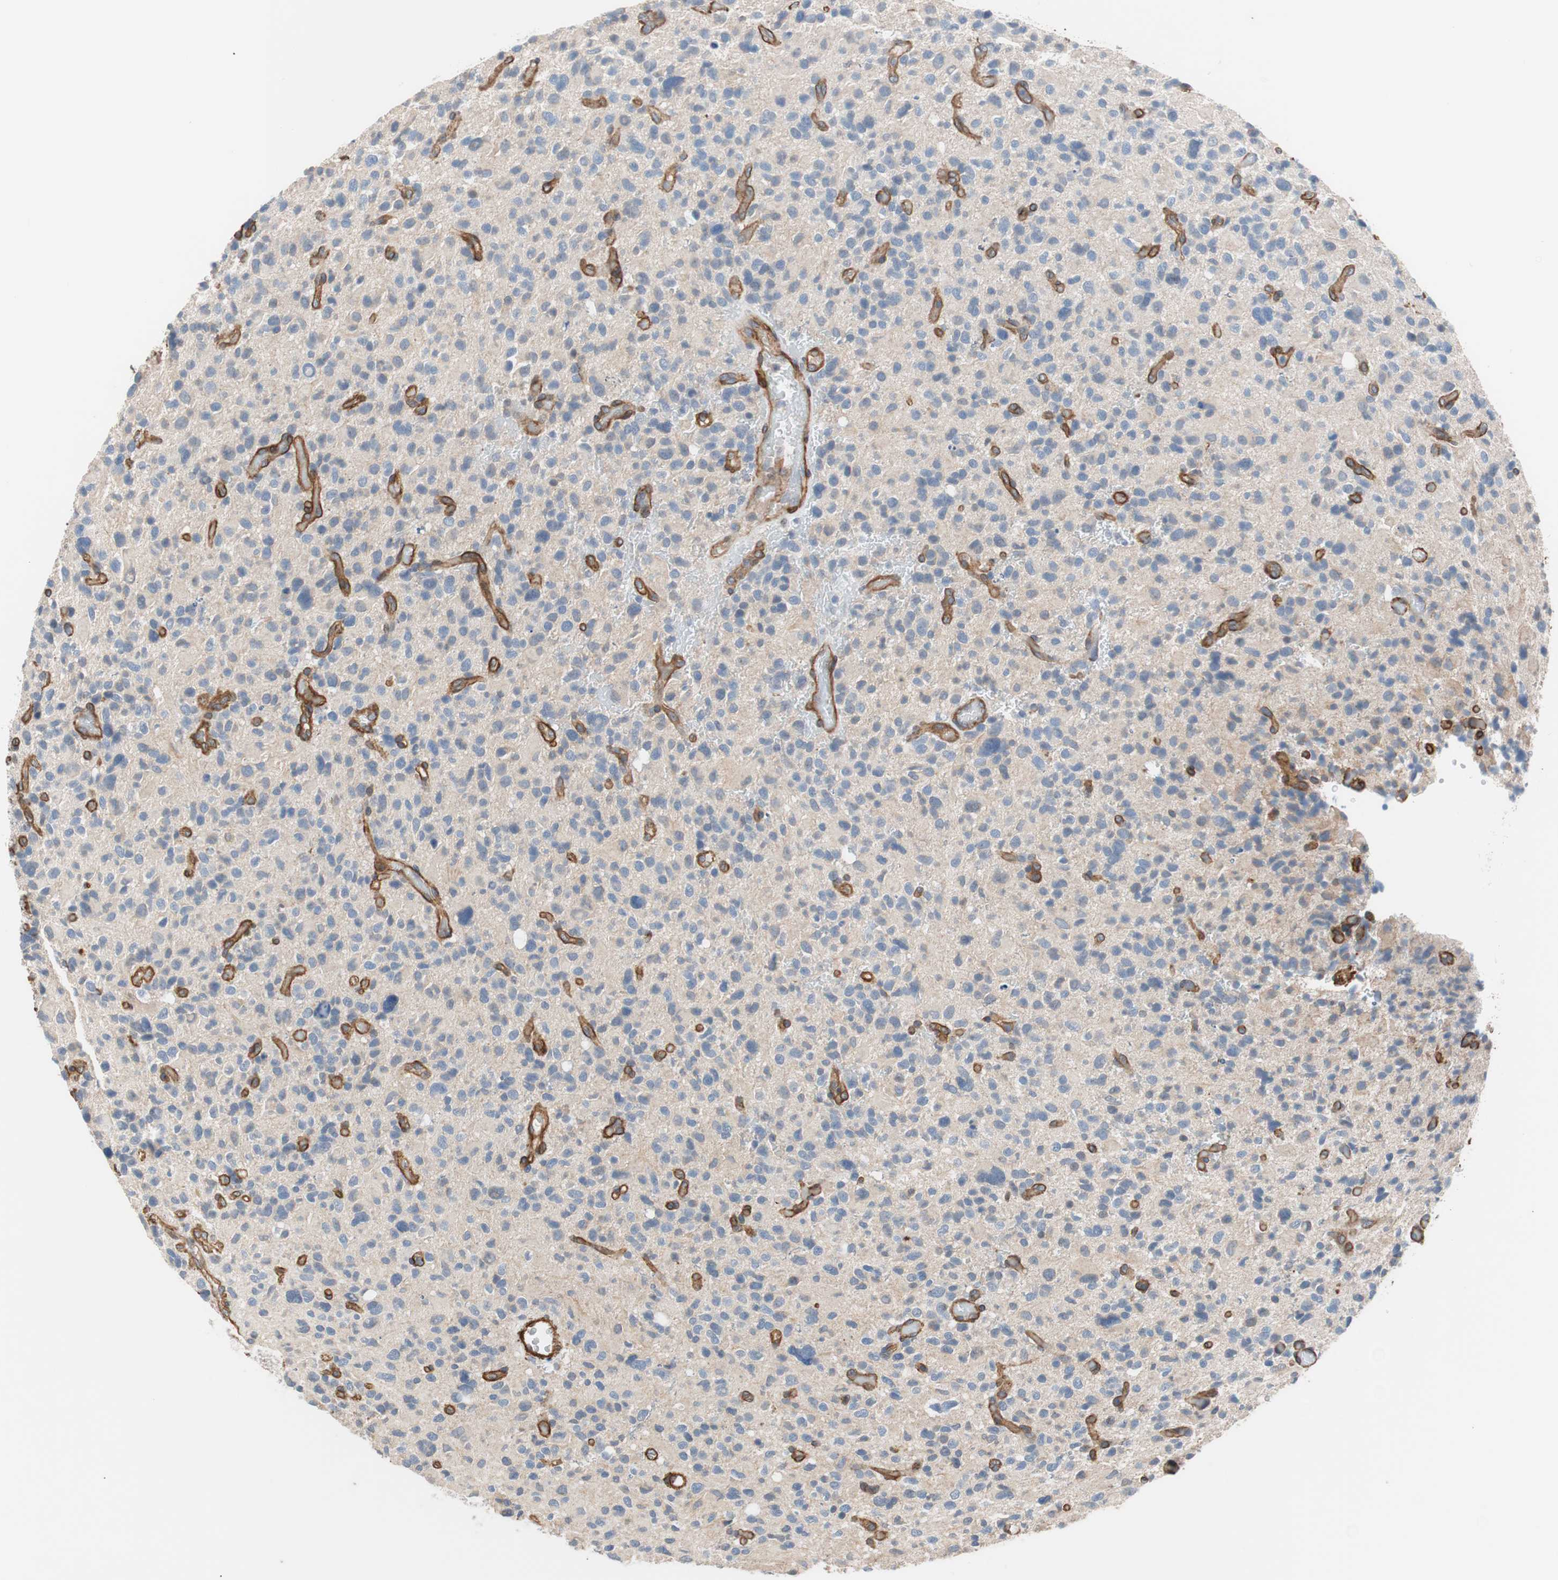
{"staining": {"intensity": "negative", "quantity": "none", "location": "none"}, "tissue": "glioma", "cell_type": "Tumor cells", "image_type": "cancer", "snomed": [{"axis": "morphology", "description": "Glioma, malignant, High grade"}, {"axis": "topography", "description": "Brain"}], "caption": "The micrograph displays no significant positivity in tumor cells of glioma. (Immunohistochemistry (ihc), brightfield microscopy, high magnification).", "gene": "SPINT1", "patient": {"sex": "male", "age": 48}}